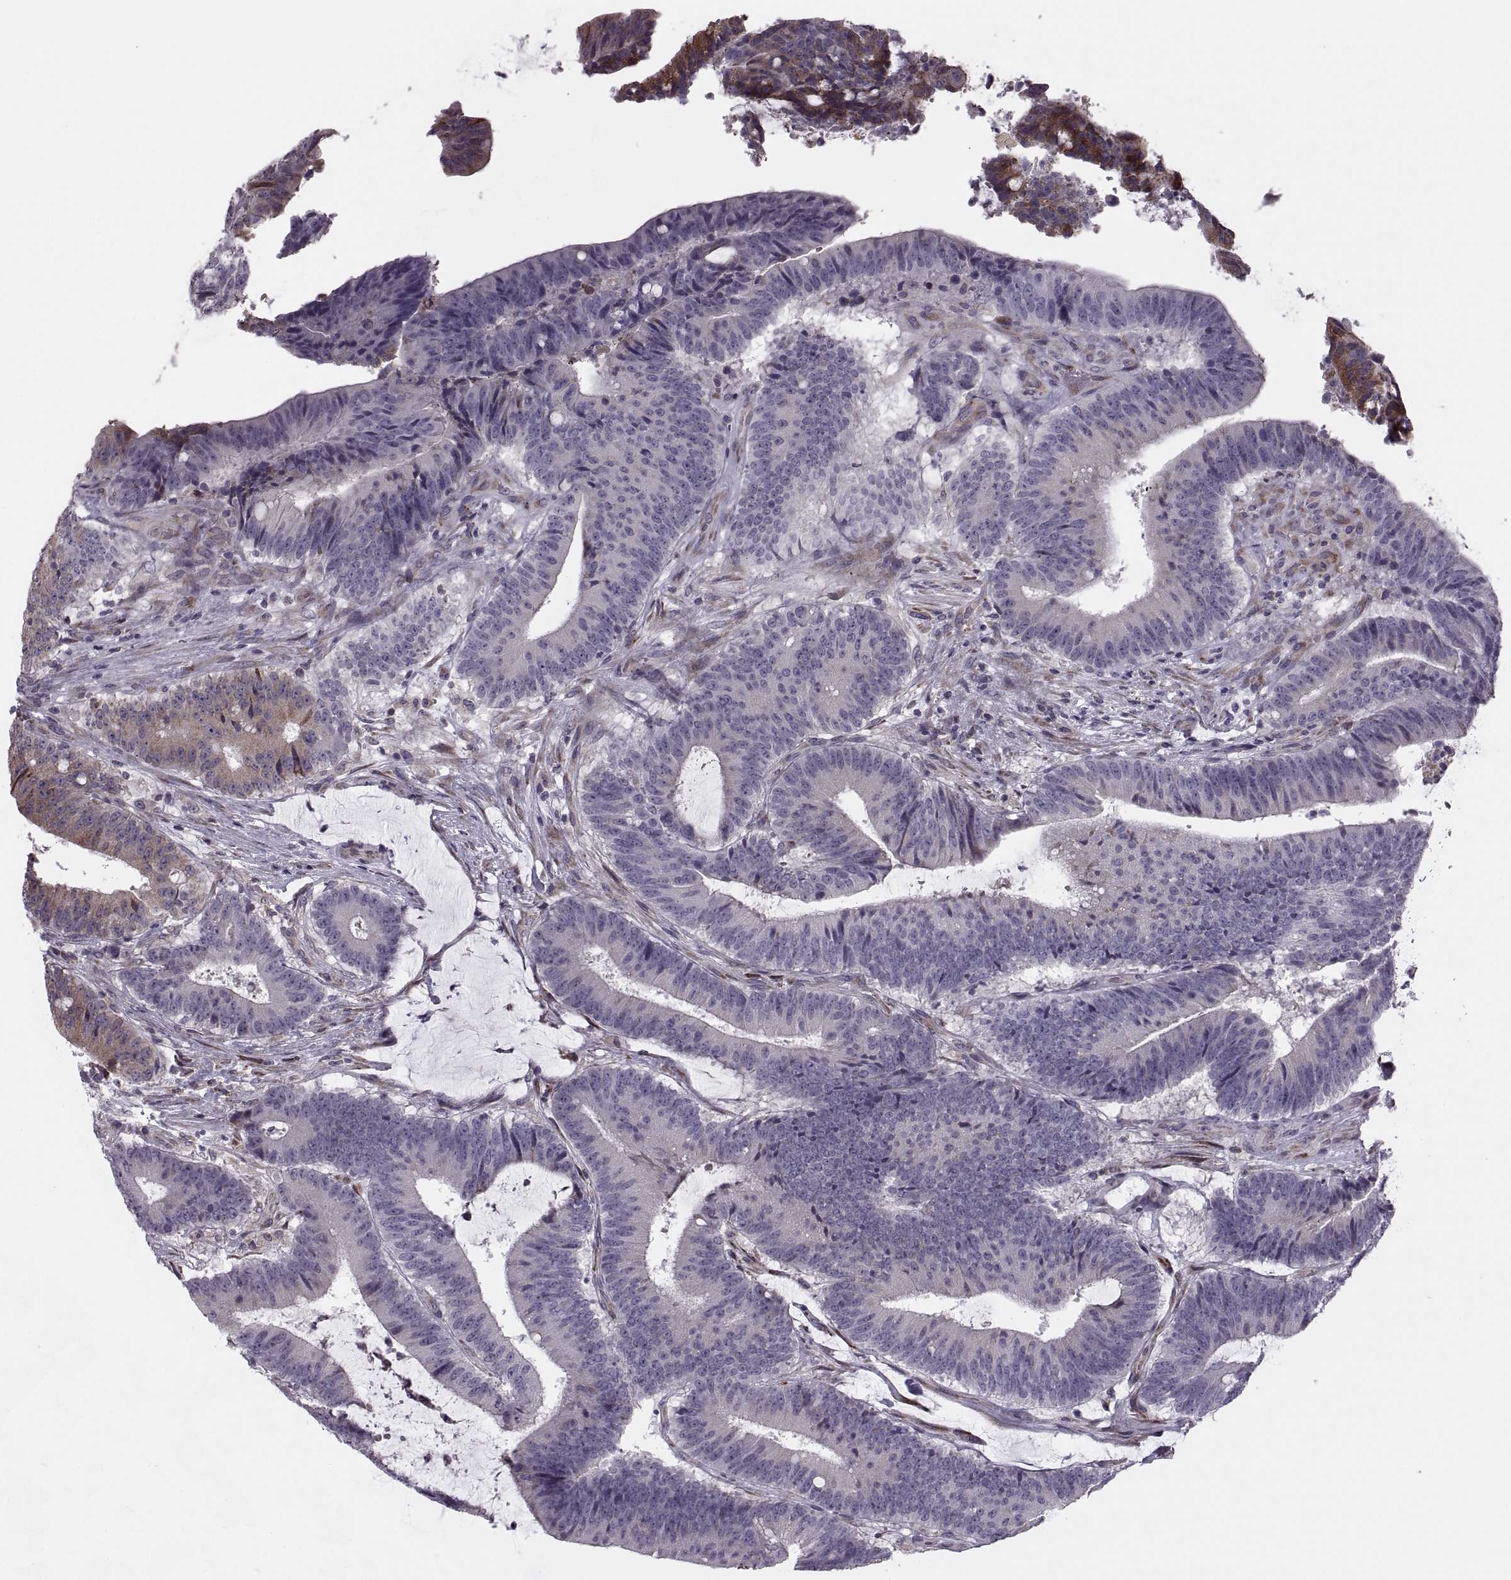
{"staining": {"intensity": "moderate", "quantity": "<25%", "location": "cytoplasmic/membranous"}, "tissue": "colorectal cancer", "cell_type": "Tumor cells", "image_type": "cancer", "snomed": [{"axis": "morphology", "description": "Adenocarcinoma, NOS"}, {"axis": "topography", "description": "Colon"}], "caption": "About <25% of tumor cells in human adenocarcinoma (colorectal) demonstrate moderate cytoplasmic/membranous protein staining as visualized by brown immunohistochemical staining.", "gene": "LETM2", "patient": {"sex": "female", "age": 43}}